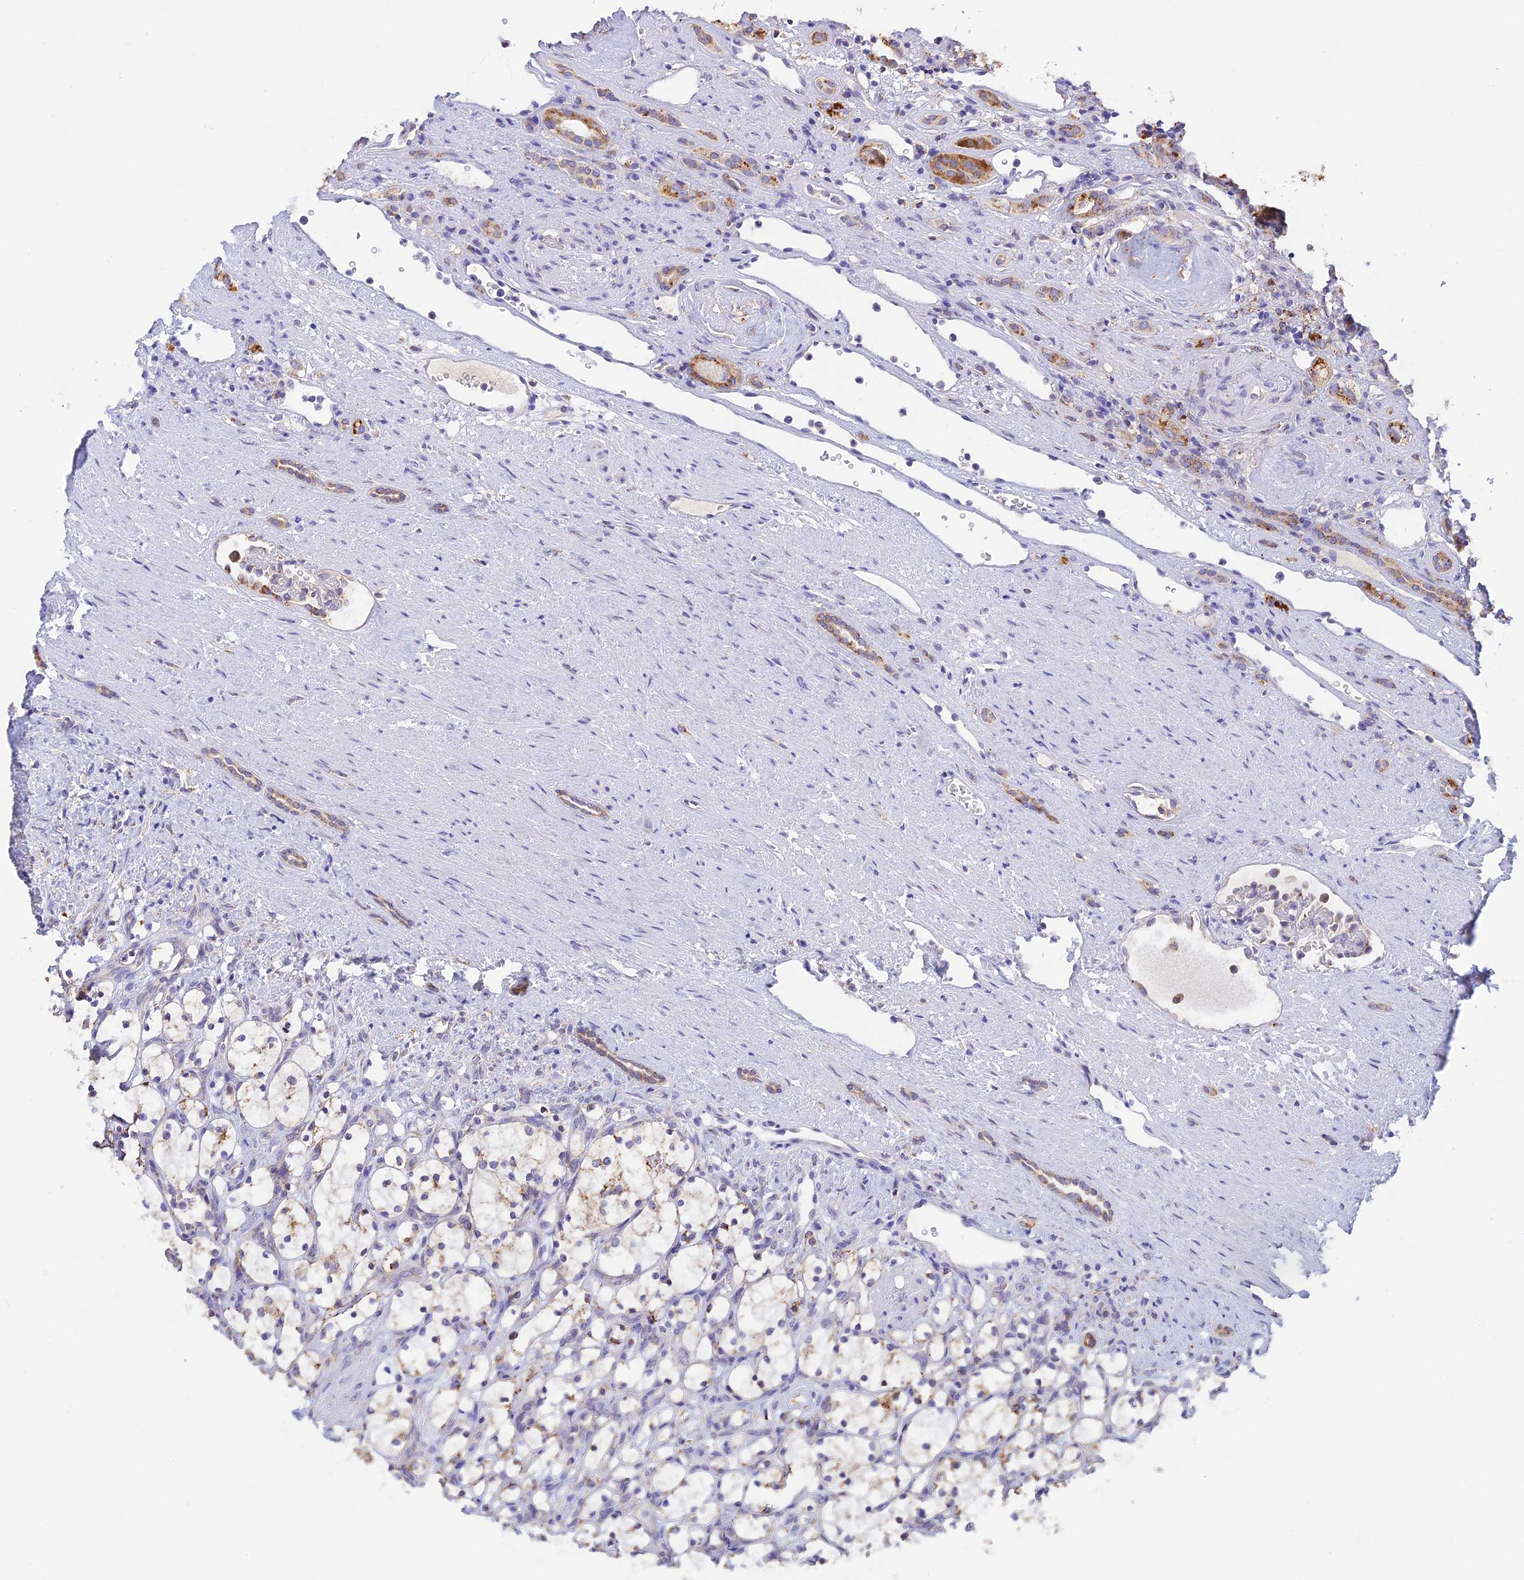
{"staining": {"intensity": "weak", "quantity": "<25%", "location": "cytoplasmic/membranous"}, "tissue": "renal cancer", "cell_type": "Tumor cells", "image_type": "cancer", "snomed": [{"axis": "morphology", "description": "Adenocarcinoma, NOS"}, {"axis": "topography", "description": "Kidney"}], "caption": "DAB immunohistochemical staining of human adenocarcinoma (renal) reveals no significant positivity in tumor cells.", "gene": "VKORC1", "patient": {"sex": "female", "age": 69}}